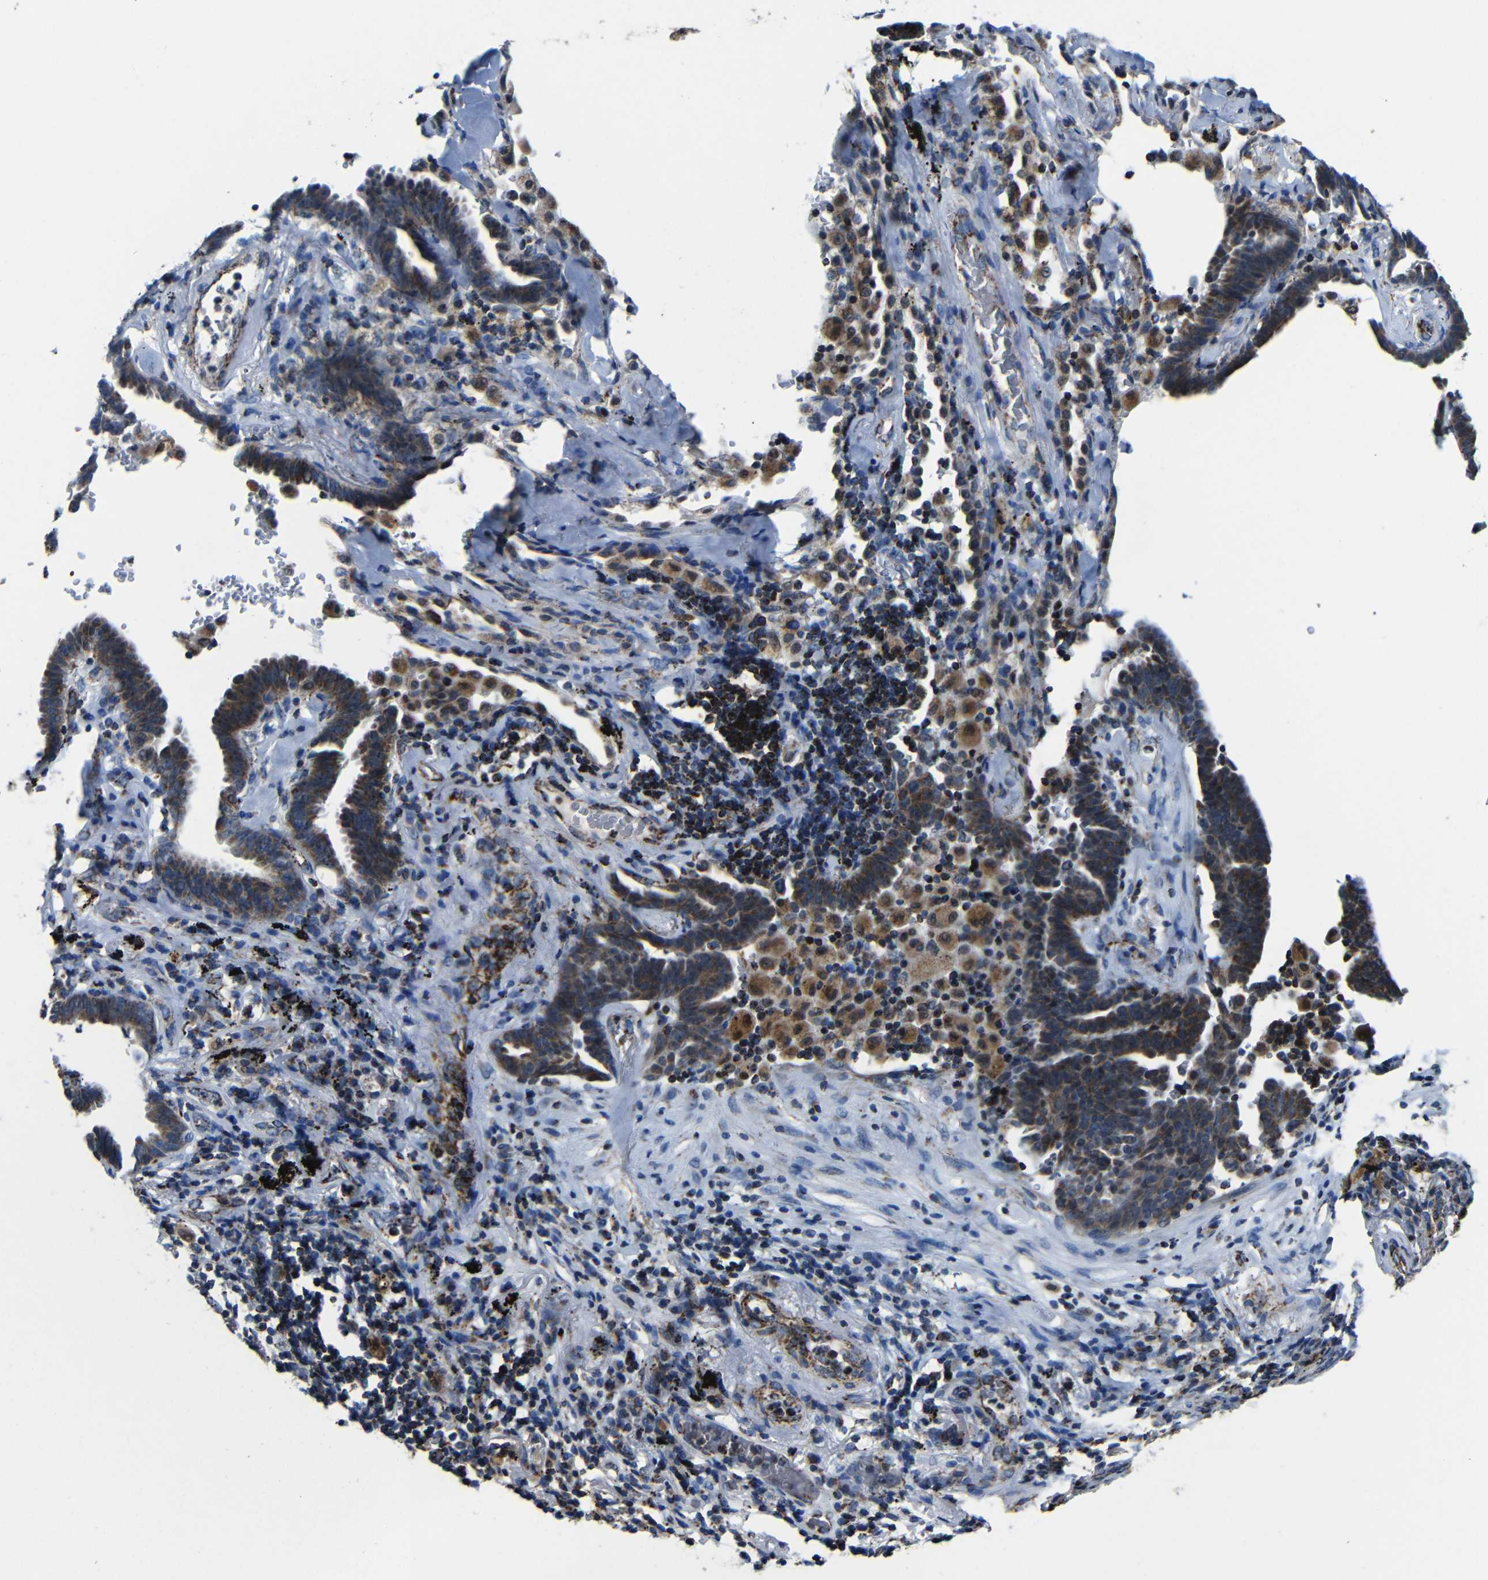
{"staining": {"intensity": "weak", "quantity": ">75%", "location": "cytoplasmic/membranous"}, "tissue": "lung cancer", "cell_type": "Tumor cells", "image_type": "cancer", "snomed": [{"axis": "morphology", "description": "Adenocarcinoma, NOS"}, {"axis": "topography", "description": "Lung"}], "caption": "Protein staining shows weak cytoplasmic/membranous positivity in about >75% of tumor cells in lung cancer (adenocarcinoma). Immunohistochemistry (ihc) stains the protein in brown and the nuclei are stained blue.", "gene": "CA5B", "patient": {"sex": "female", "age": 64}}